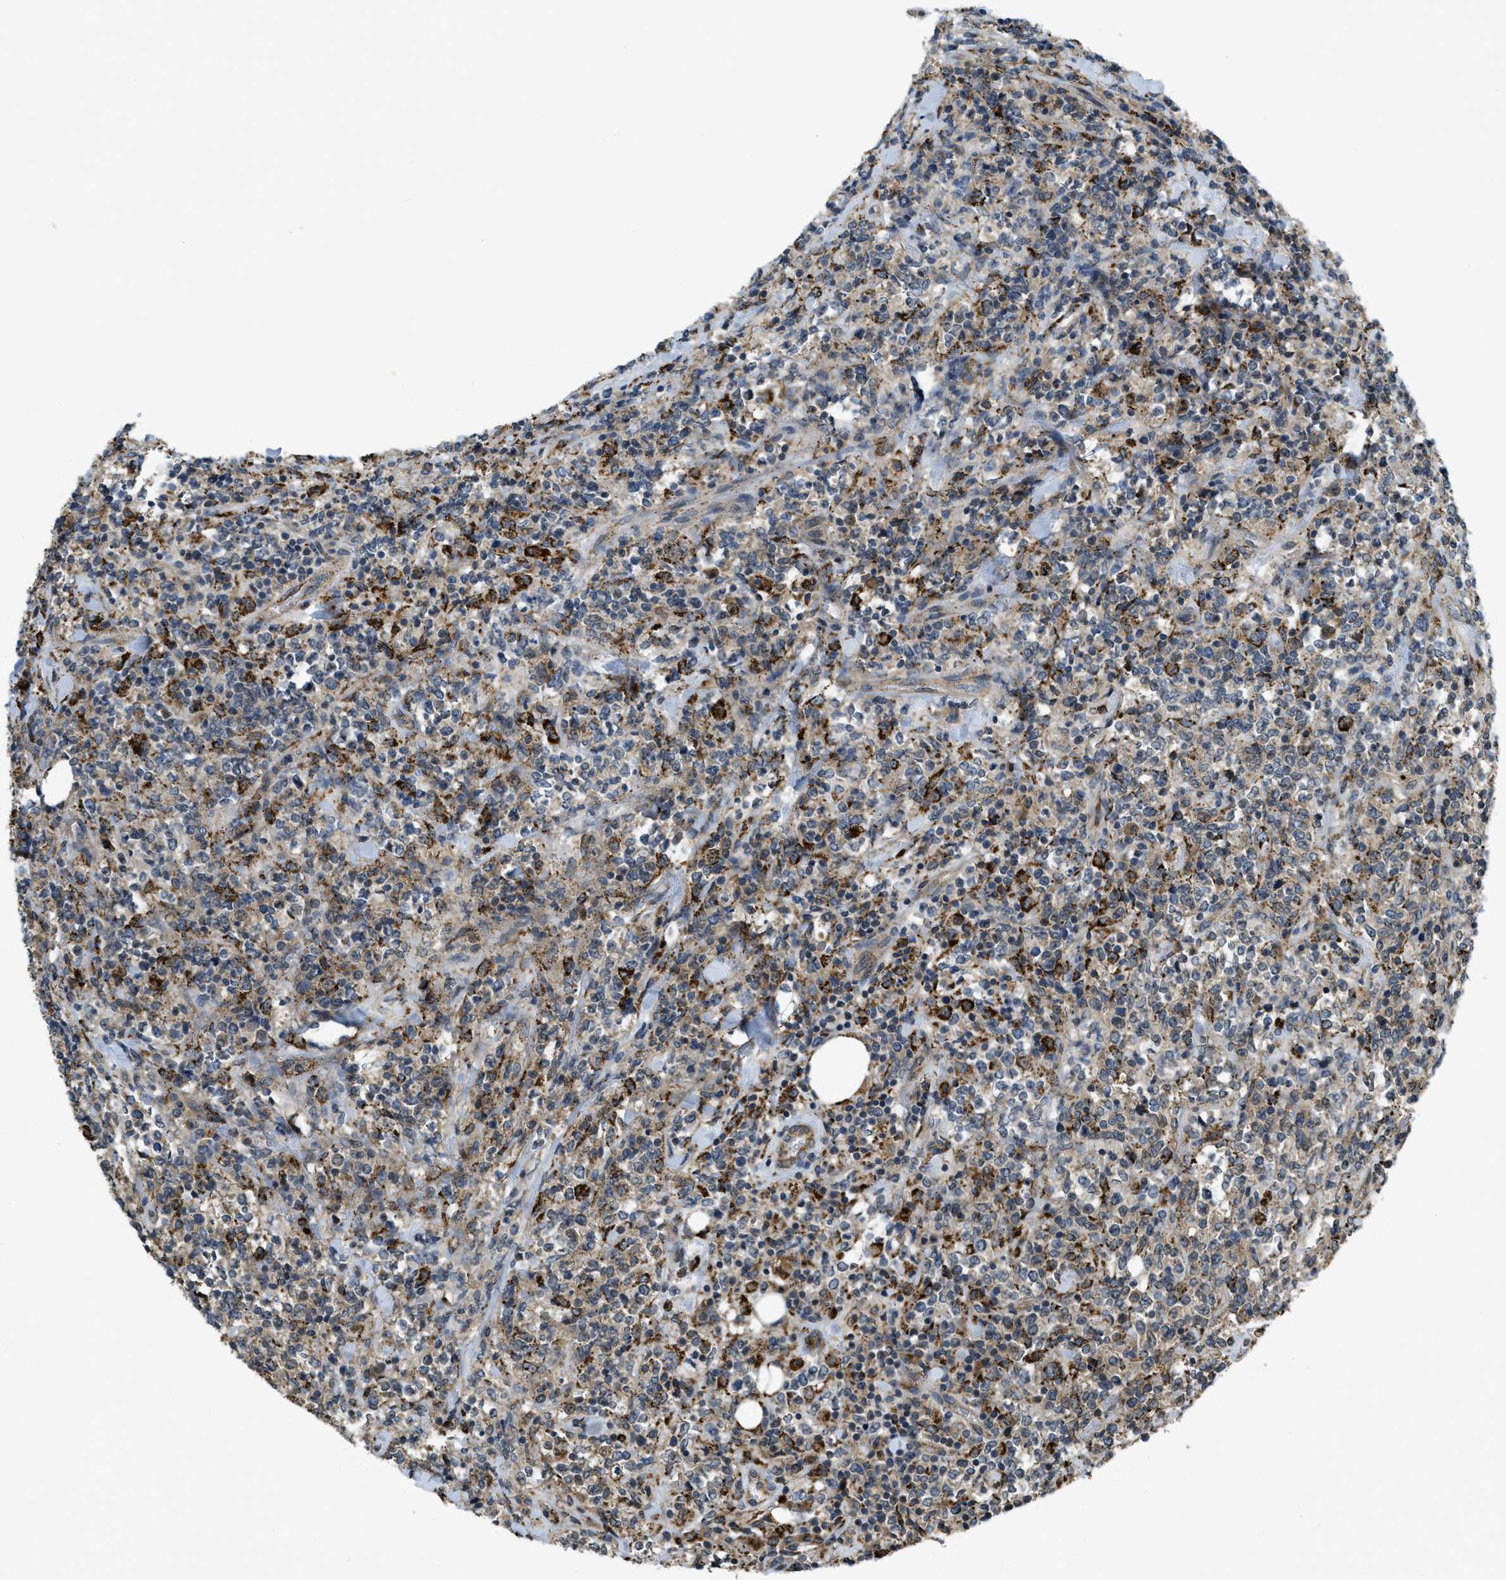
{"staining": {"intensity": "moderate", "quantity": "25%-75%", "location": "cytoplasmic/membranous"}, "tissue": "lymphoma", "cell_type": "Tumor cells", "image_type": "cancer", "snomed": [{"axis": "morphology", "description": "Malignant lymphoma, non-Hodgkin's type, High grade"}, {"axis": "topography", "description": "Soft tissue"}], "caption": "The image shows a brown stain indicating the presence of a protein in the cytoplasmic/membranous of tumor cells in lymphoma. The staining was performed using DAB to visualize the protein expression in brown, while the nuclei were stained in blue with hematoxylin (Magnification: 20x).", "gene": "CDKN2C", "patient": {"sex": "male", "age": 18}}